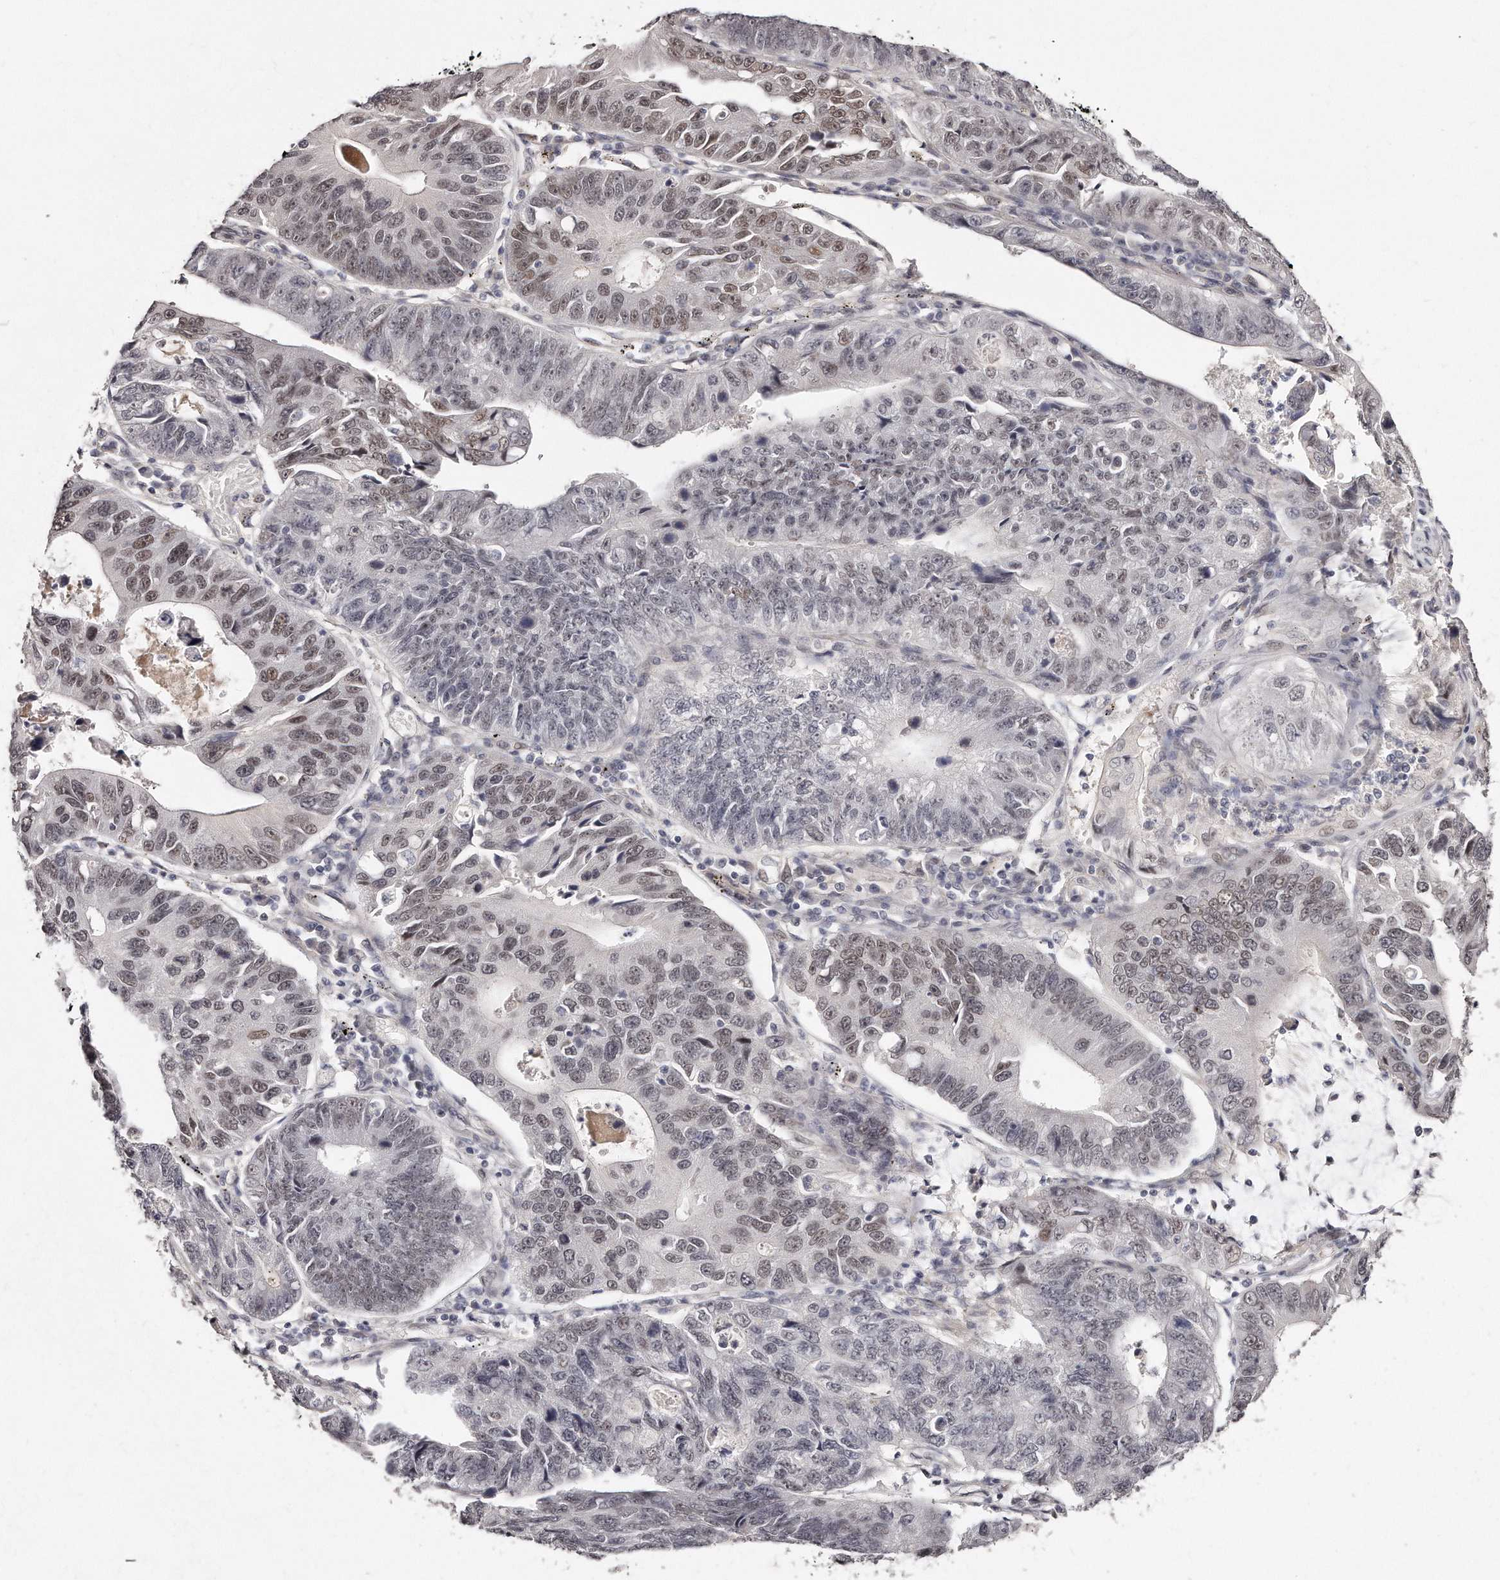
{"staining": {"intensity": "weak", "quantity": "25%-75%", "location": "nuclear"}, "tissue": "stomach cancer", "cell_type": "Tumor cells", "image_type": "cancer", "snomed": [{"axis": "morphology", "description": "Adenocarcinoma, NOS"}, {"axis": "topography", "description": "Stomach"}], "caption": "Immunohistochemistry (IHC) of human adenocarcinoma (stomach) exhibits low levels of weak nuclear staining in approximately 25%-75% of tumor cells.", "gene": "CASZ1", "patient": {"sex": "male", "age": 59}}